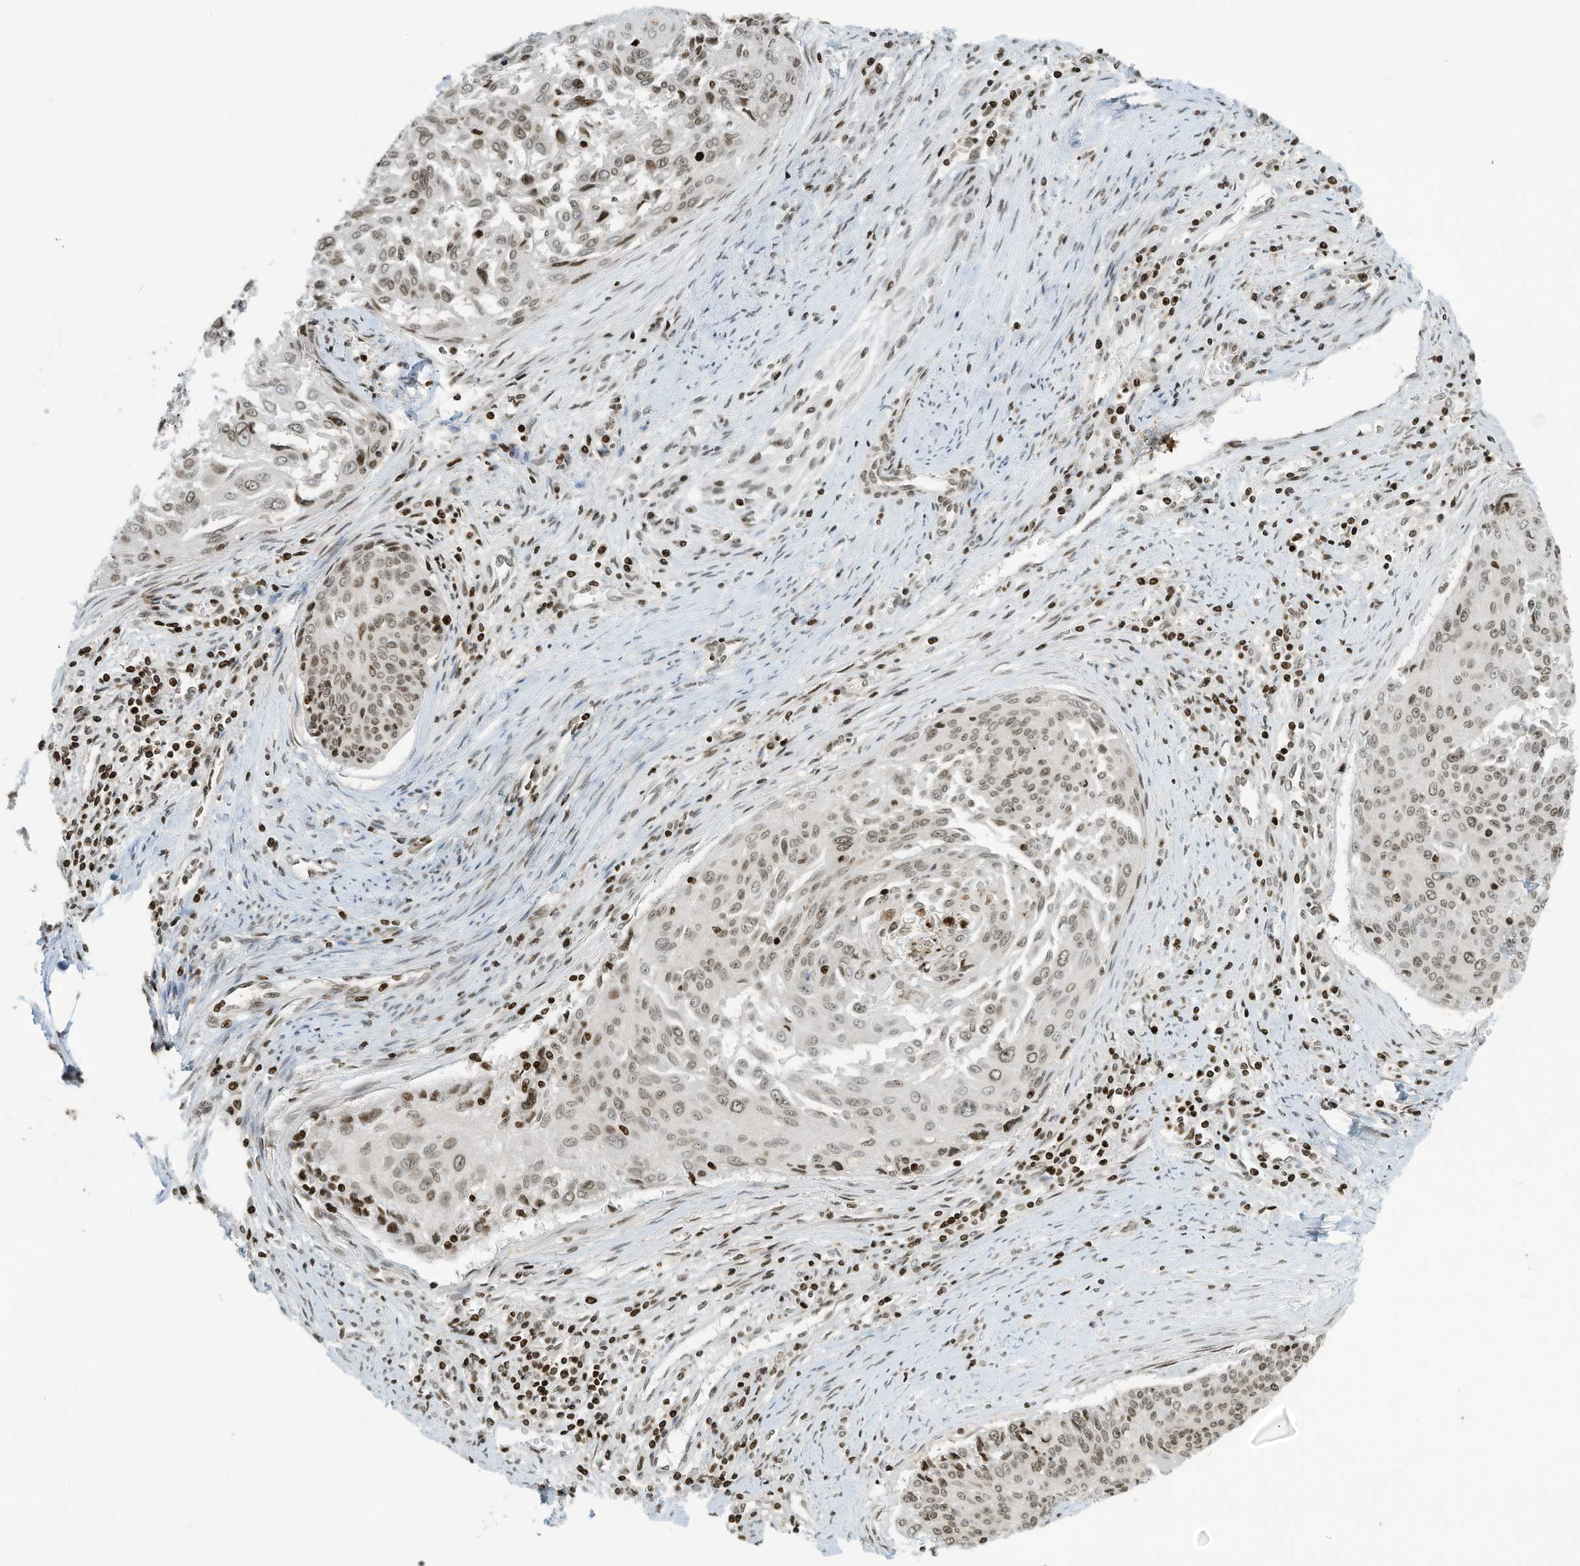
{"staining": {"intensity": "weak", "quantity": ">75%", "location": "nuclear"}, "tissue": "cervical cancer", "cell_type": "Tumor cells", "image_type": "cancer", "snomed": [{"axis": "morphology", "description": "Squamous cell carcinoma, NOS"}, {"axis": "topography", "description": "Cervix"}], "caption": "Cervical cancer stained with immunohistochemistry (IHC) demonstrates weak nuclear expression in approximately >75% of tumor cells.", "gene": "ADI1", "patient": {"sex": "female", "age": 55}}